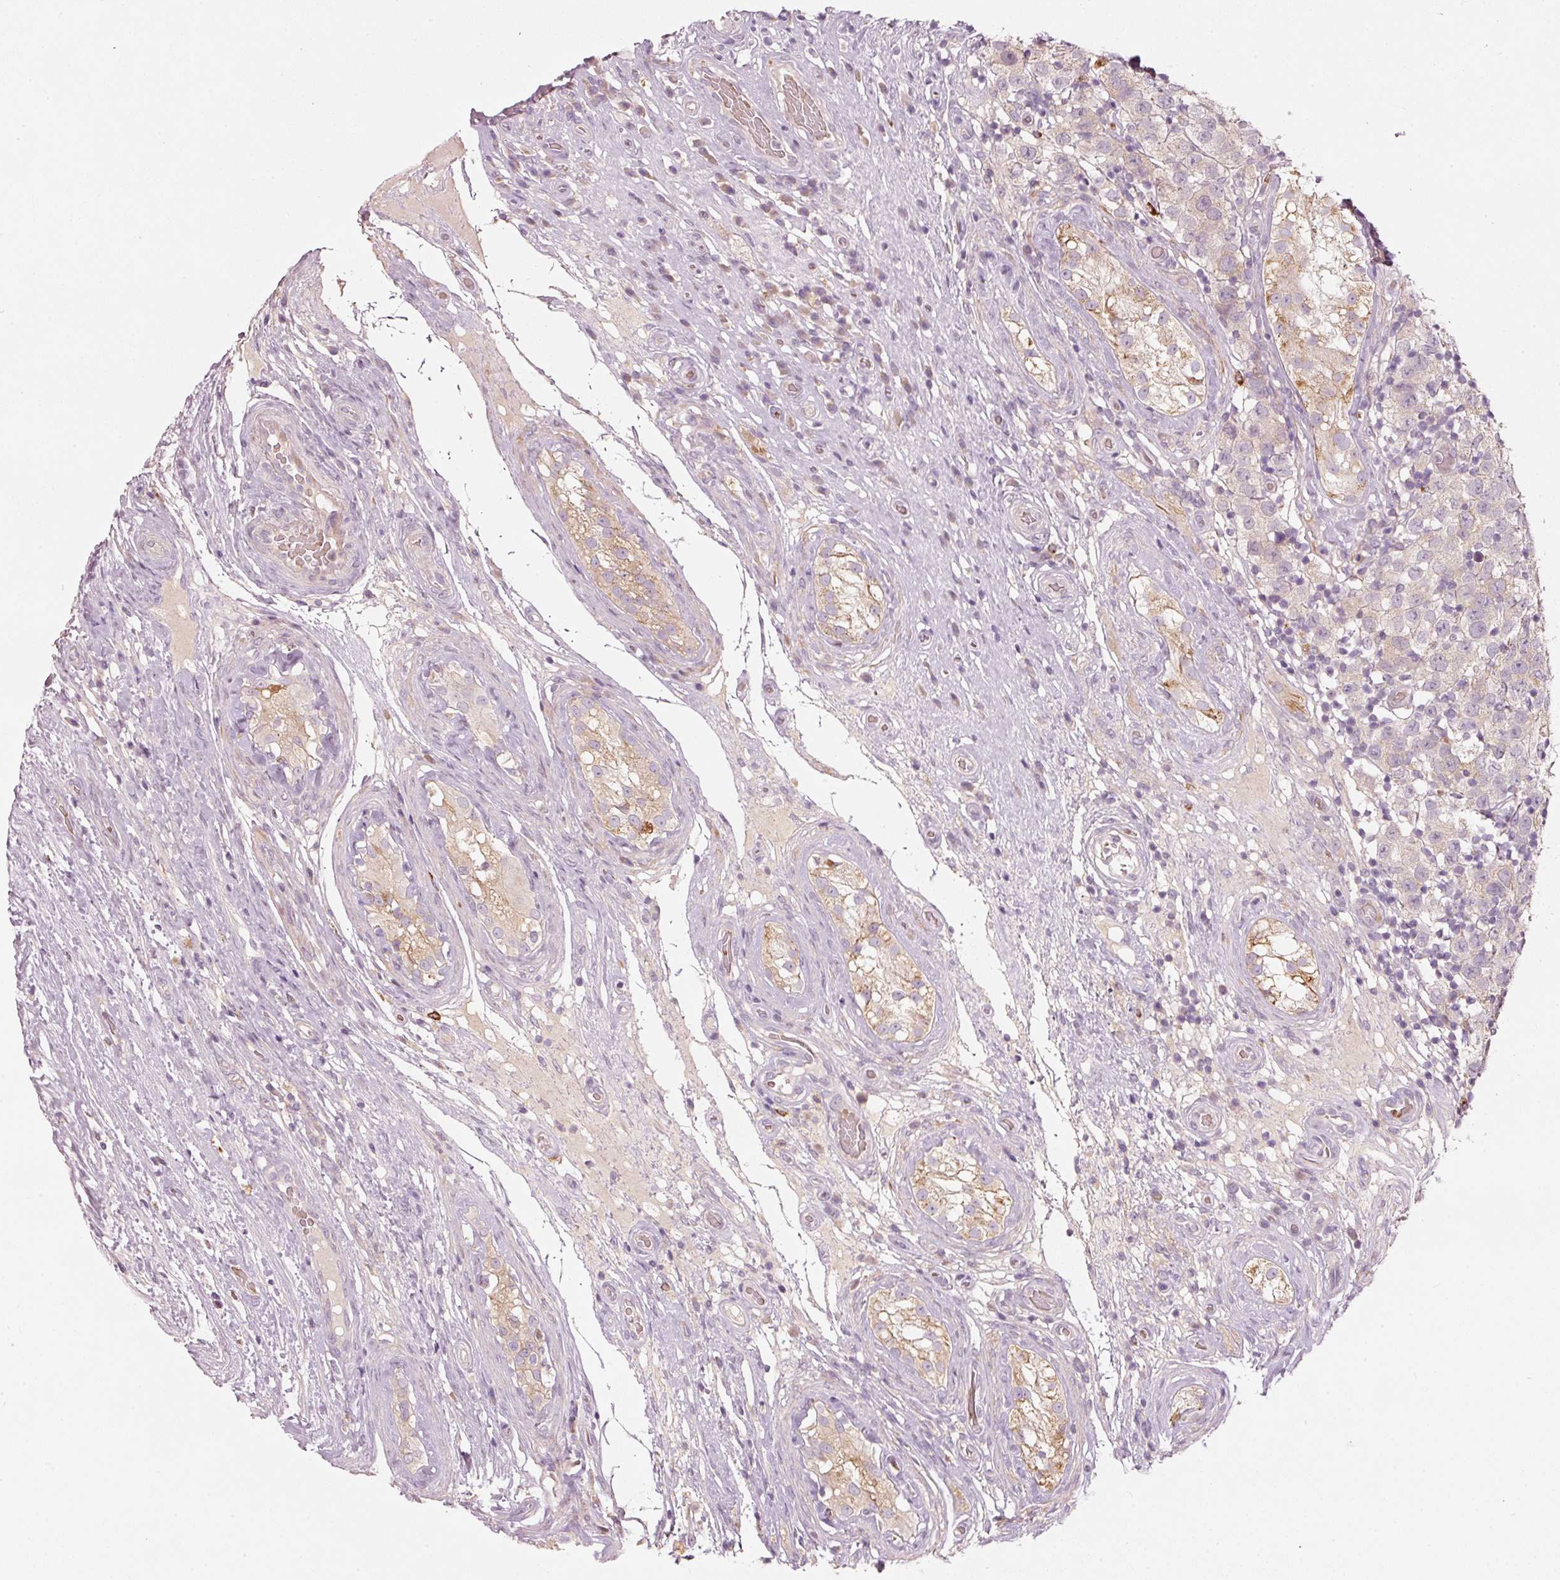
{"staining": {"intensity": "negative", "quantity": "none", "location": "none"}, "tissue": "testis cancer", "cell_type": "Tumor cells", "image_type": "cancer", "snomed": [{"axis": "morphology", "description": "Seminoma, NOS"}, {"axis": "morphology", "description": "Carcinoma, Embryonal, NOS"}, {"axis": "topography", "description": "Testis"}], "caption": "This is a photomicrograph of immunohistochemistry staining of seminoma (testis), which shows no positivity in tumor cells.", "gene": "KLHL21", "patient": {"sex": "male", "age": 41}}